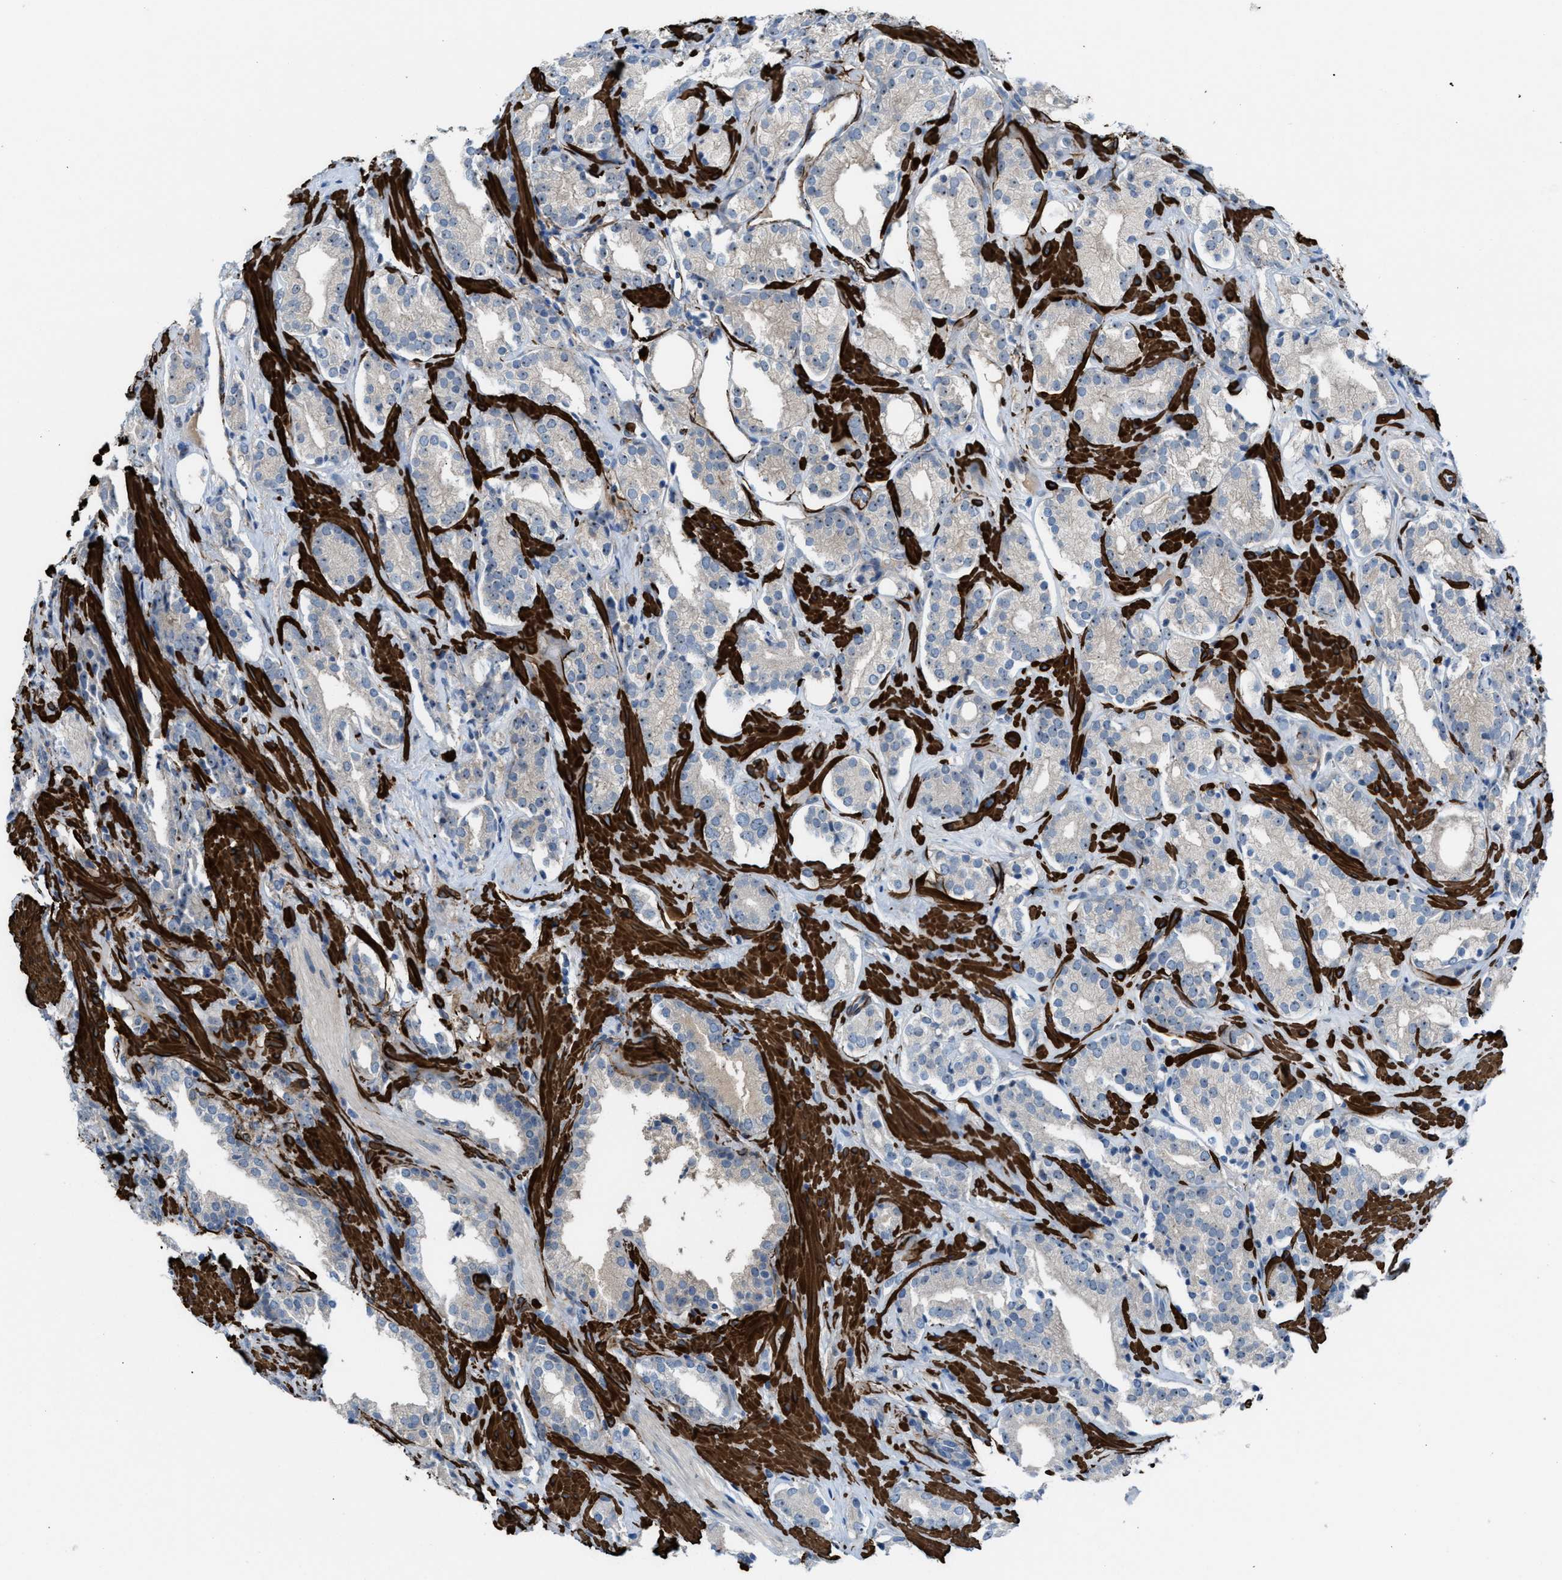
{"staining": {"intensity": "weak", "quantity": "<25%", "location": "nuclear"}, "tissue": "prostate cancer", "cell_type": "Tumor cells", "image_type": "cancer", "snomed": [{"axis": "morphology", "description": "Adenocarcinoma, High grade"}, {"axis": "topography", "description": "Prostate"}], "caption": "Prostate cancer was stained to show a protein in brown. There is no significant positivity in tumor cells.", "gene": "NQO2", "patient": {"sex": "male", "age": 71}}